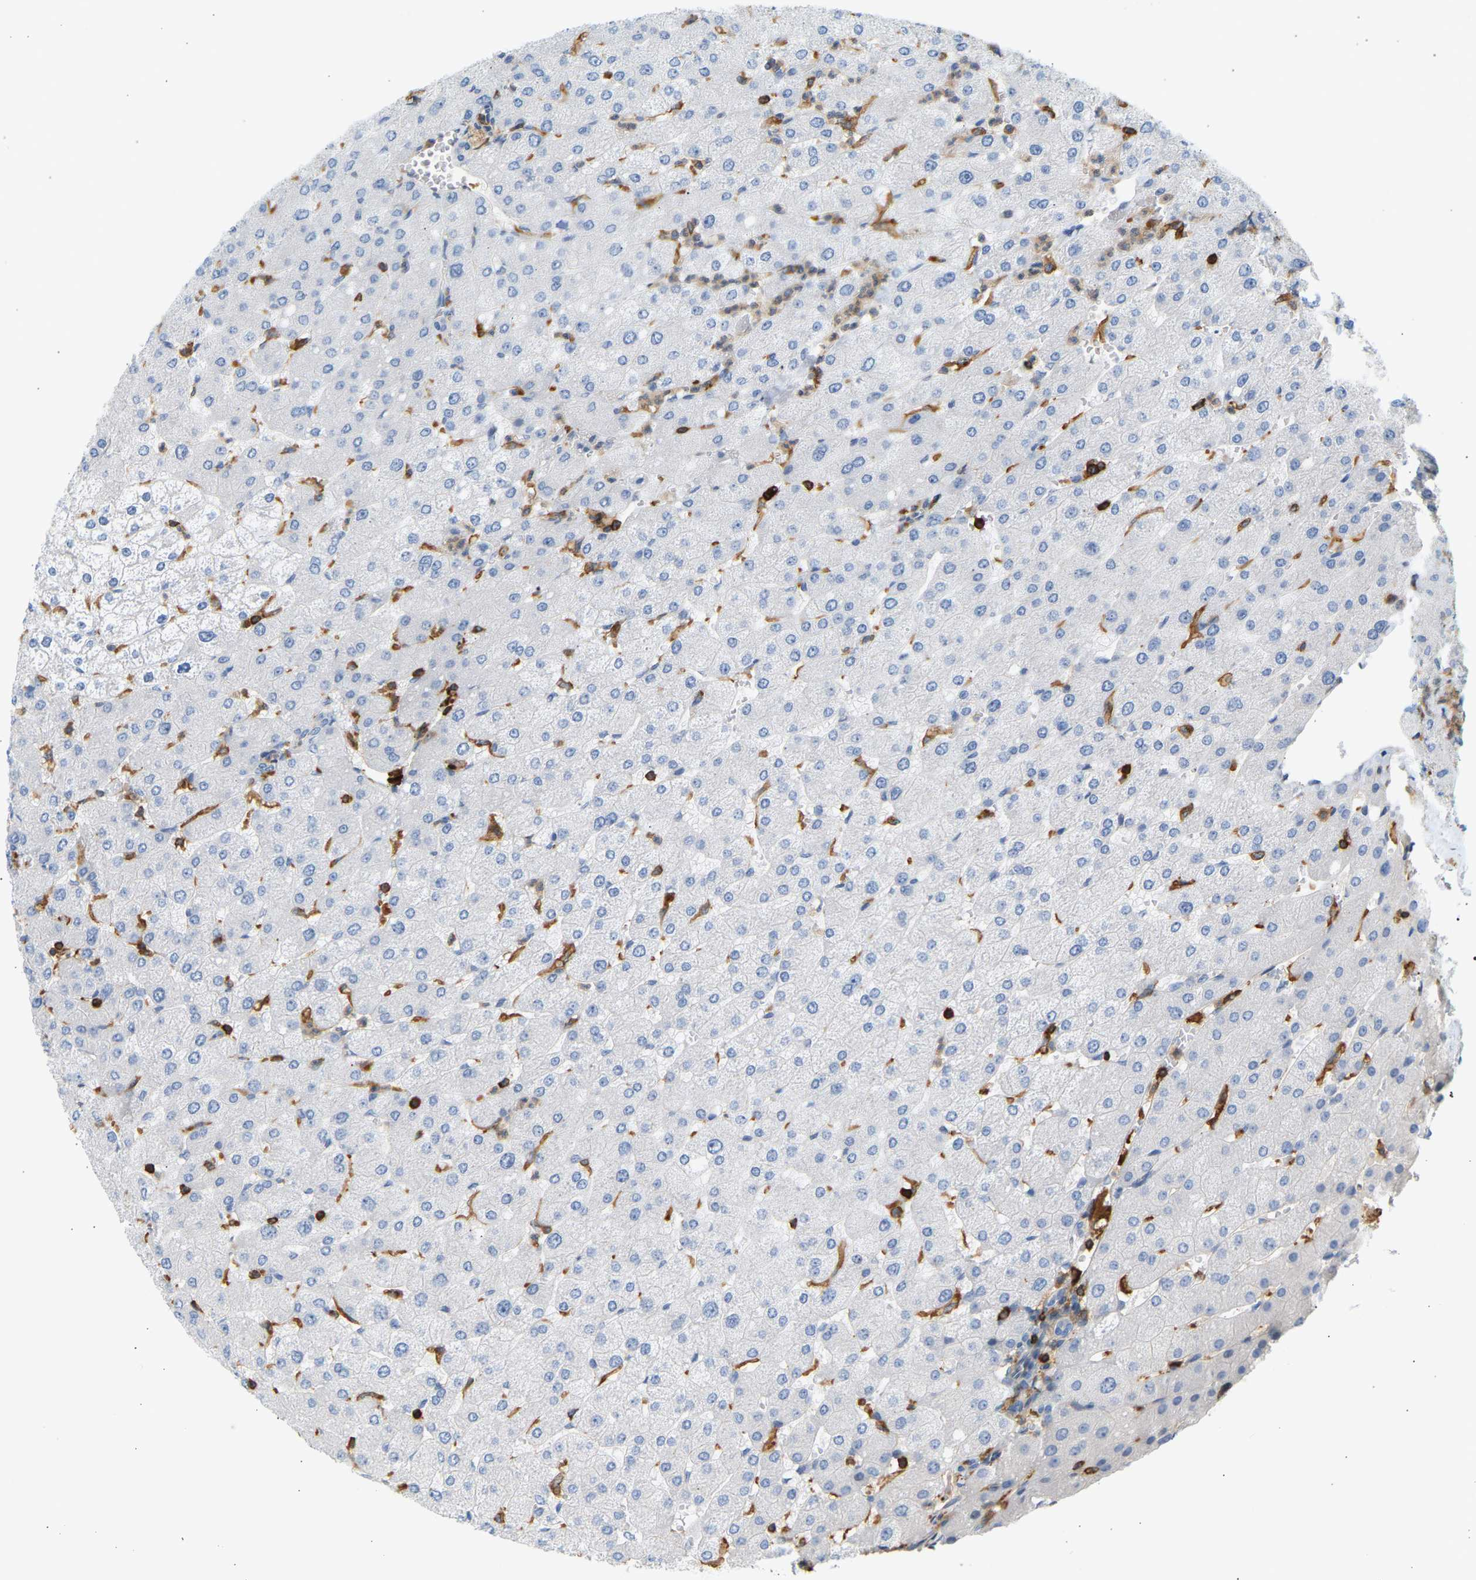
{"staining": {"intensity": "negative", "quantity": "none", "location": "none"}, "tissue": "liver", "cell_type": "Cholangiocytes", "image_type": "normal", "snomed": [{"axis": "morphology", "description": "Normal tissue, NOS"}, {"axis": "topography", "description": "Liver"}], "caption": "The histopathology image displays no staining of cholangiocytes in unremarkable liver.", "gene": "FNBP1", "patient": {"sex": "male", "age": 55}}